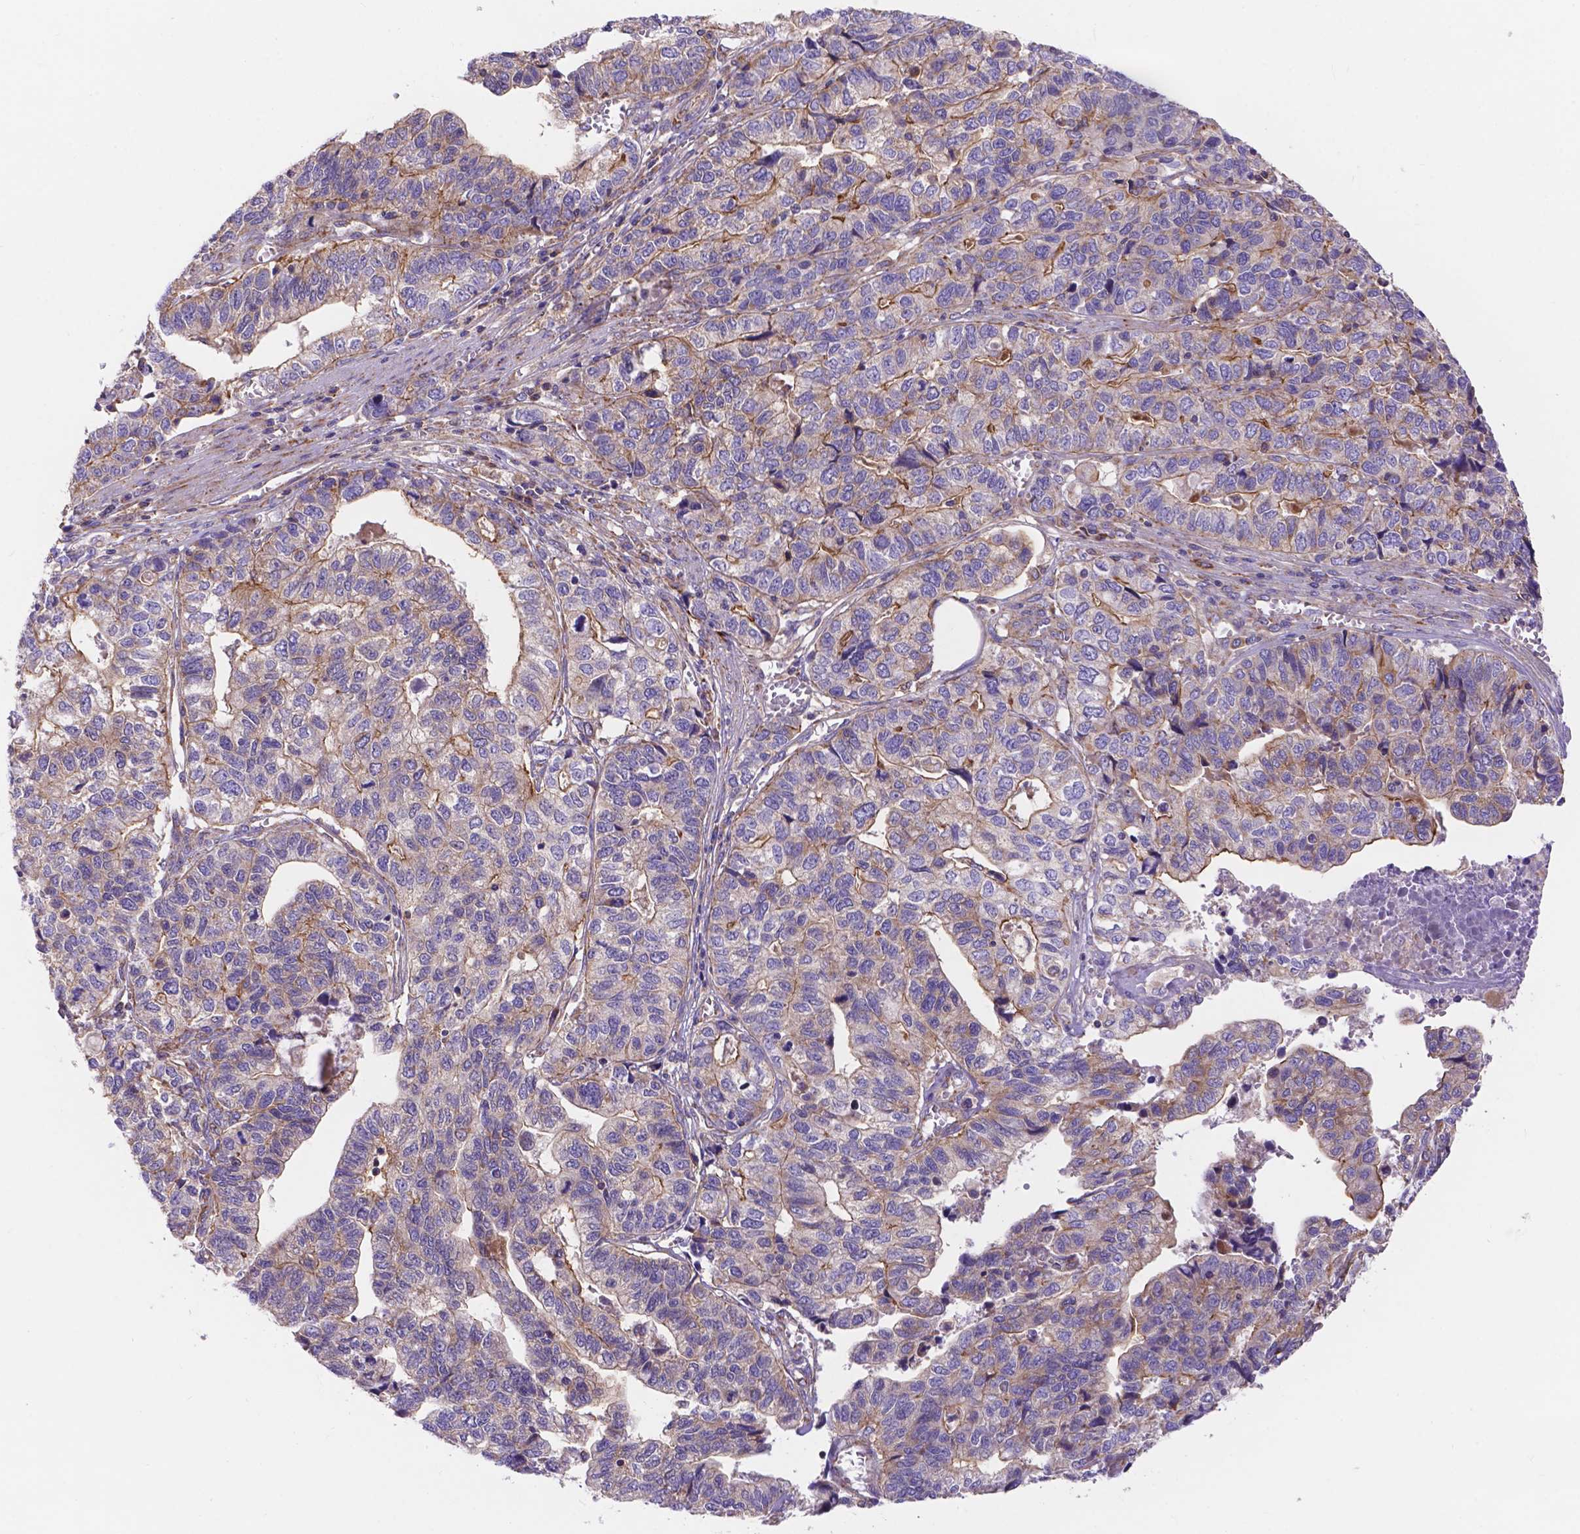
{"staining": {"intensity": "moderate", "quantity": "<25%", "location": "cytoplasmic/membranous"}, "tissue": "stomach cancer", "cell_type": "Tumor cells", "image_type": "cancer", "snomed": [{"axis": "morphology", "description": "Adenocarcinoma, NOS"}, {"axis": "topography", "description": "Stomach, upper"}], "caption": "Stomach adenocarcinoma stained with a protein marker shows moderate staining in tumor cells.", "gene": "AK3", "patient": {"sex": "female", "age": 67}}